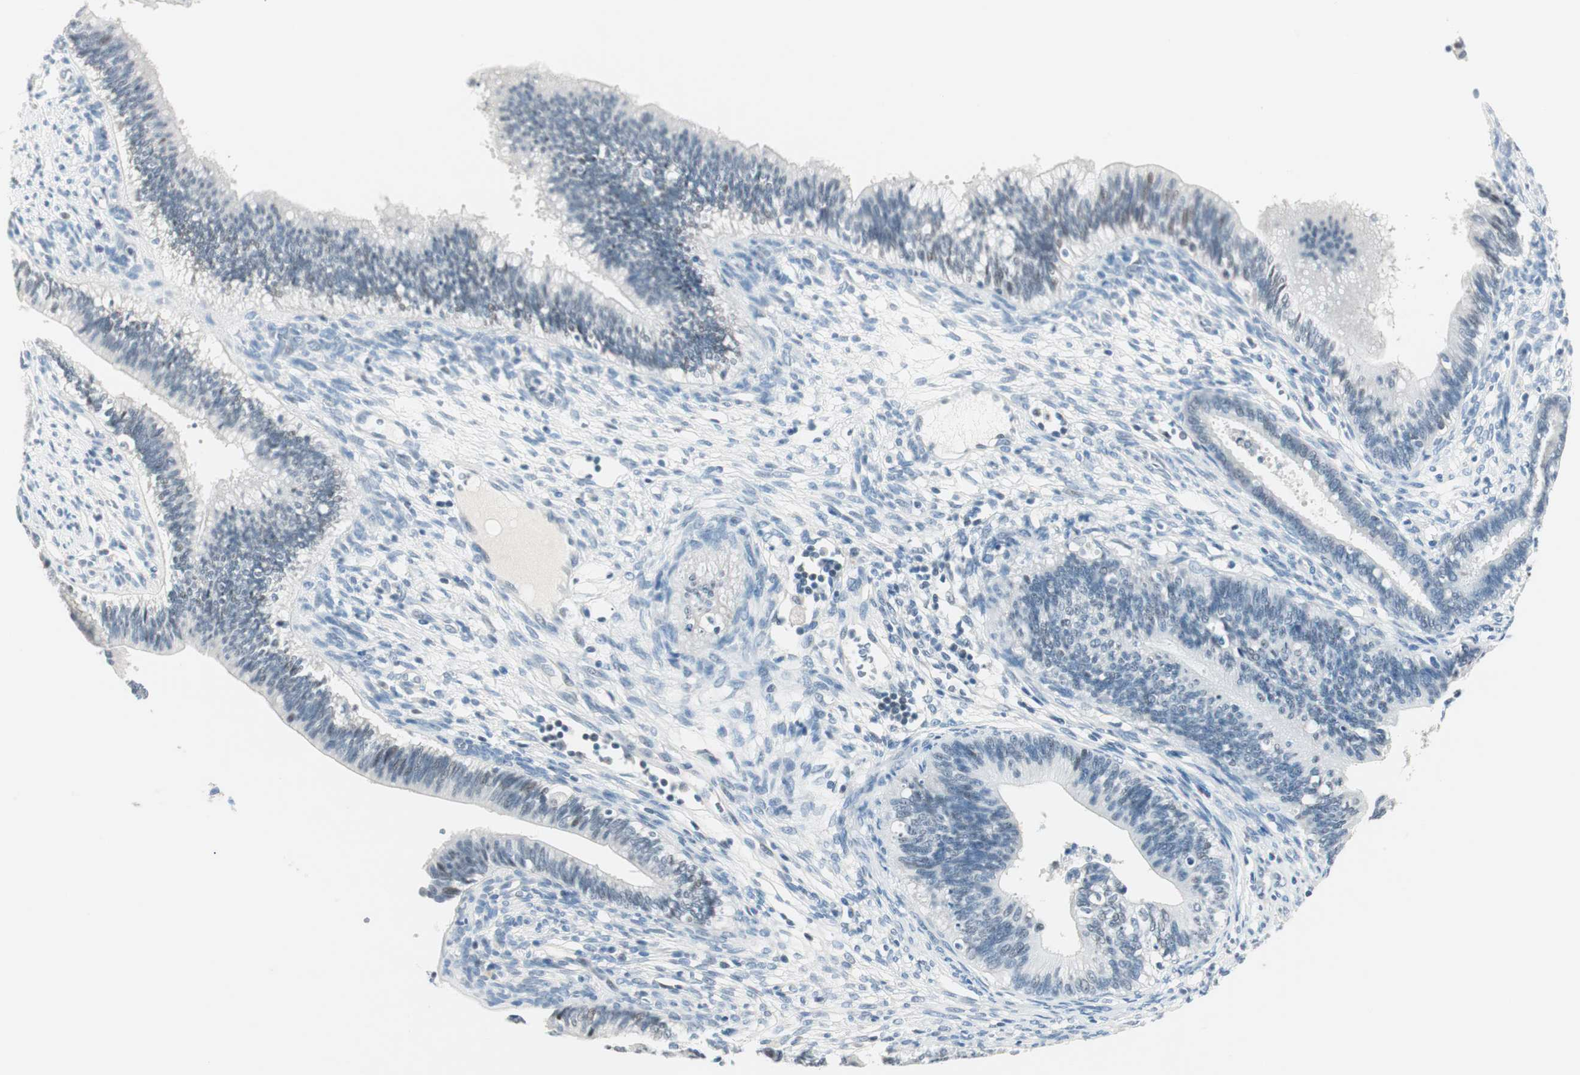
{"staining": {"intensity": "negative", "quantity": "none", "location": "none"}, "tissue": "cervical cancer", "cell_type": "Tumor cells", "image_type": "cancer", "snomed": [{"axis": "morphology", "description": "Adenocarcinoma, NOS"}, {"axis": "topography", "description": "Cervix"}], "caption": "This is an IHC photomicrograph of human cervical cancer (adenocarcinoma). There is no positivity in tumor cells.", "gene": "HOXB13", "patient": {"sex": "female", "age": 44}}